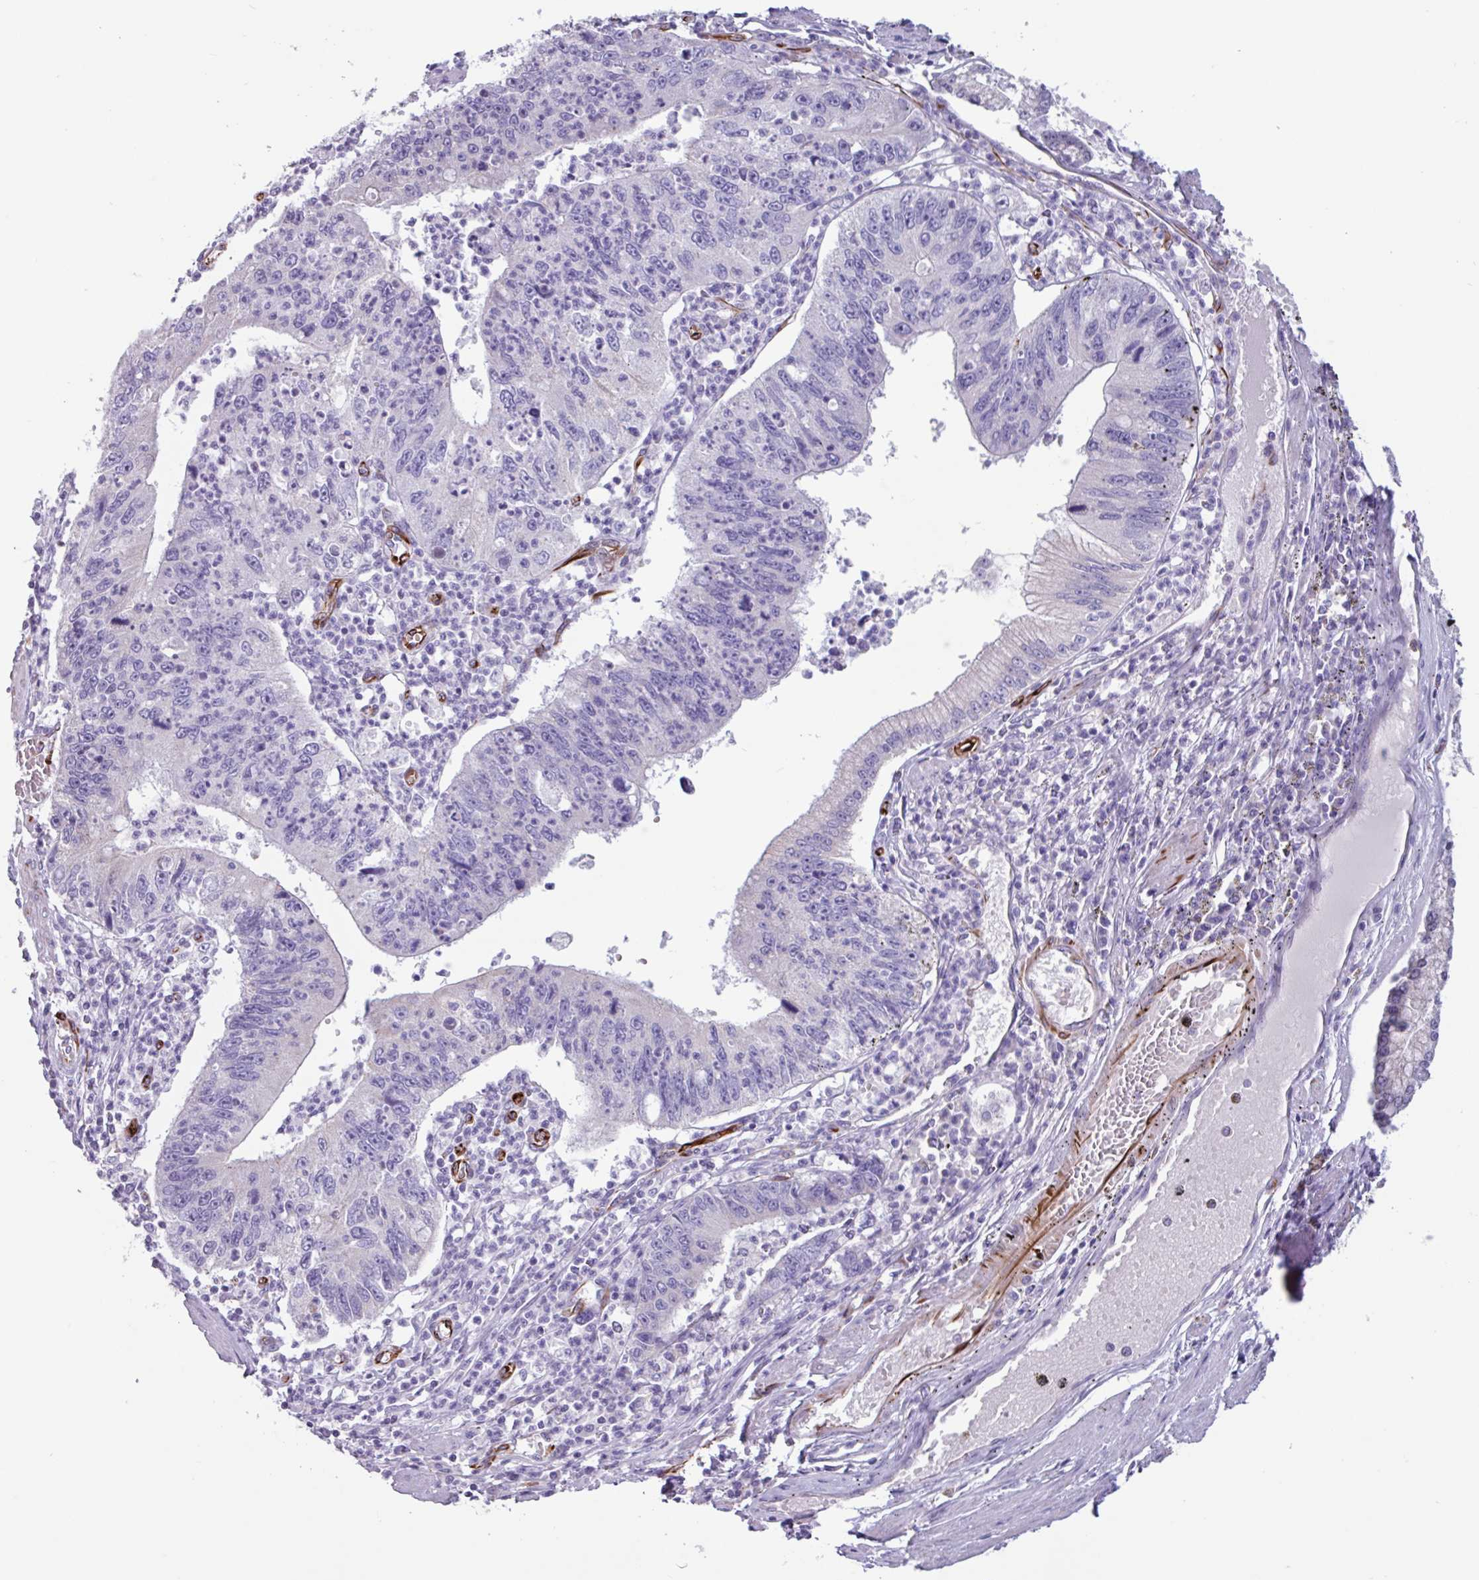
{"staining": {"intensity": "negative", "quantity": "none", "location": "none"}, "tissue": "stomach cancer", "cell_type": "Tumor cells", "image_type": "cancer", "snomed": [{"axis": "morphology", "description": "Adenocarcinoma, NOS"}, {"axis": "topography", "description": "Stomach"}], "caption": "IHC micrograph of adenocarcinoma (stomach) stained for a protein (brown), which reveals no staining in tumor cells.", "gene": "BTD", "patient": {"sex": "male", "age": 59}}